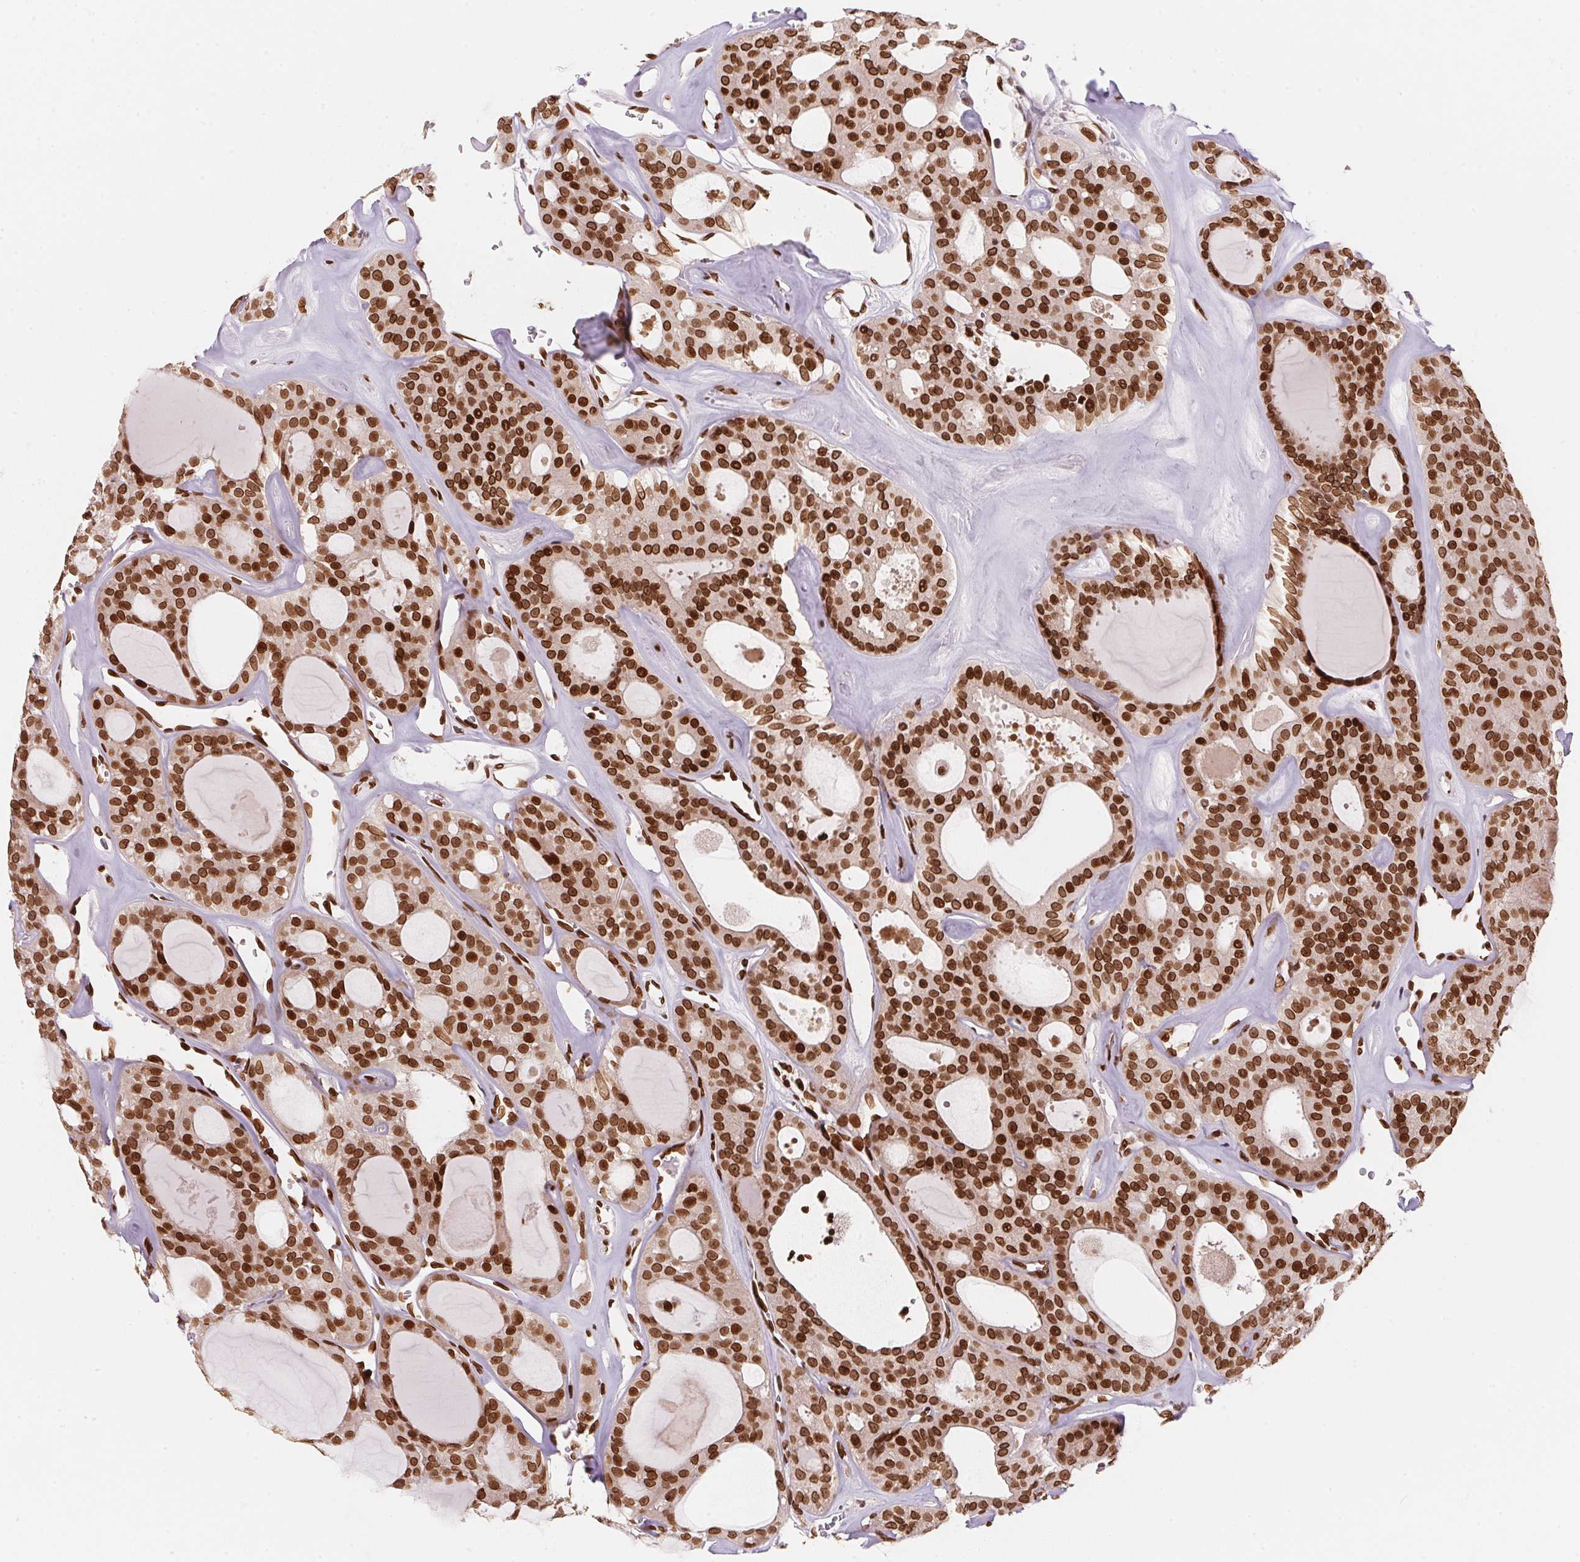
{"staining": {"intensity": "strong", "quantity": ">75%", "location": "nuclear"}, "tissue": "thyroid cancer", "cell_type": "Tumor cells", "image_type": "cancer", "snomed": [{"axis": "morphology", "description": "Follicular adenoma carcinoma, NOS"}, {"axis": "topography", "description": "Thyroid gland"}], "caption": "Immunohistochemistry image of neoplastic tissue: thyroid cancer stained using IHC demonstrates high levels of strong protein expression localized specifically in the nuclear of tumor cells, appearing as a nuclear brown color.", "gene": "SAP30BP", "patient": {"sex": "male", "age": 75}}